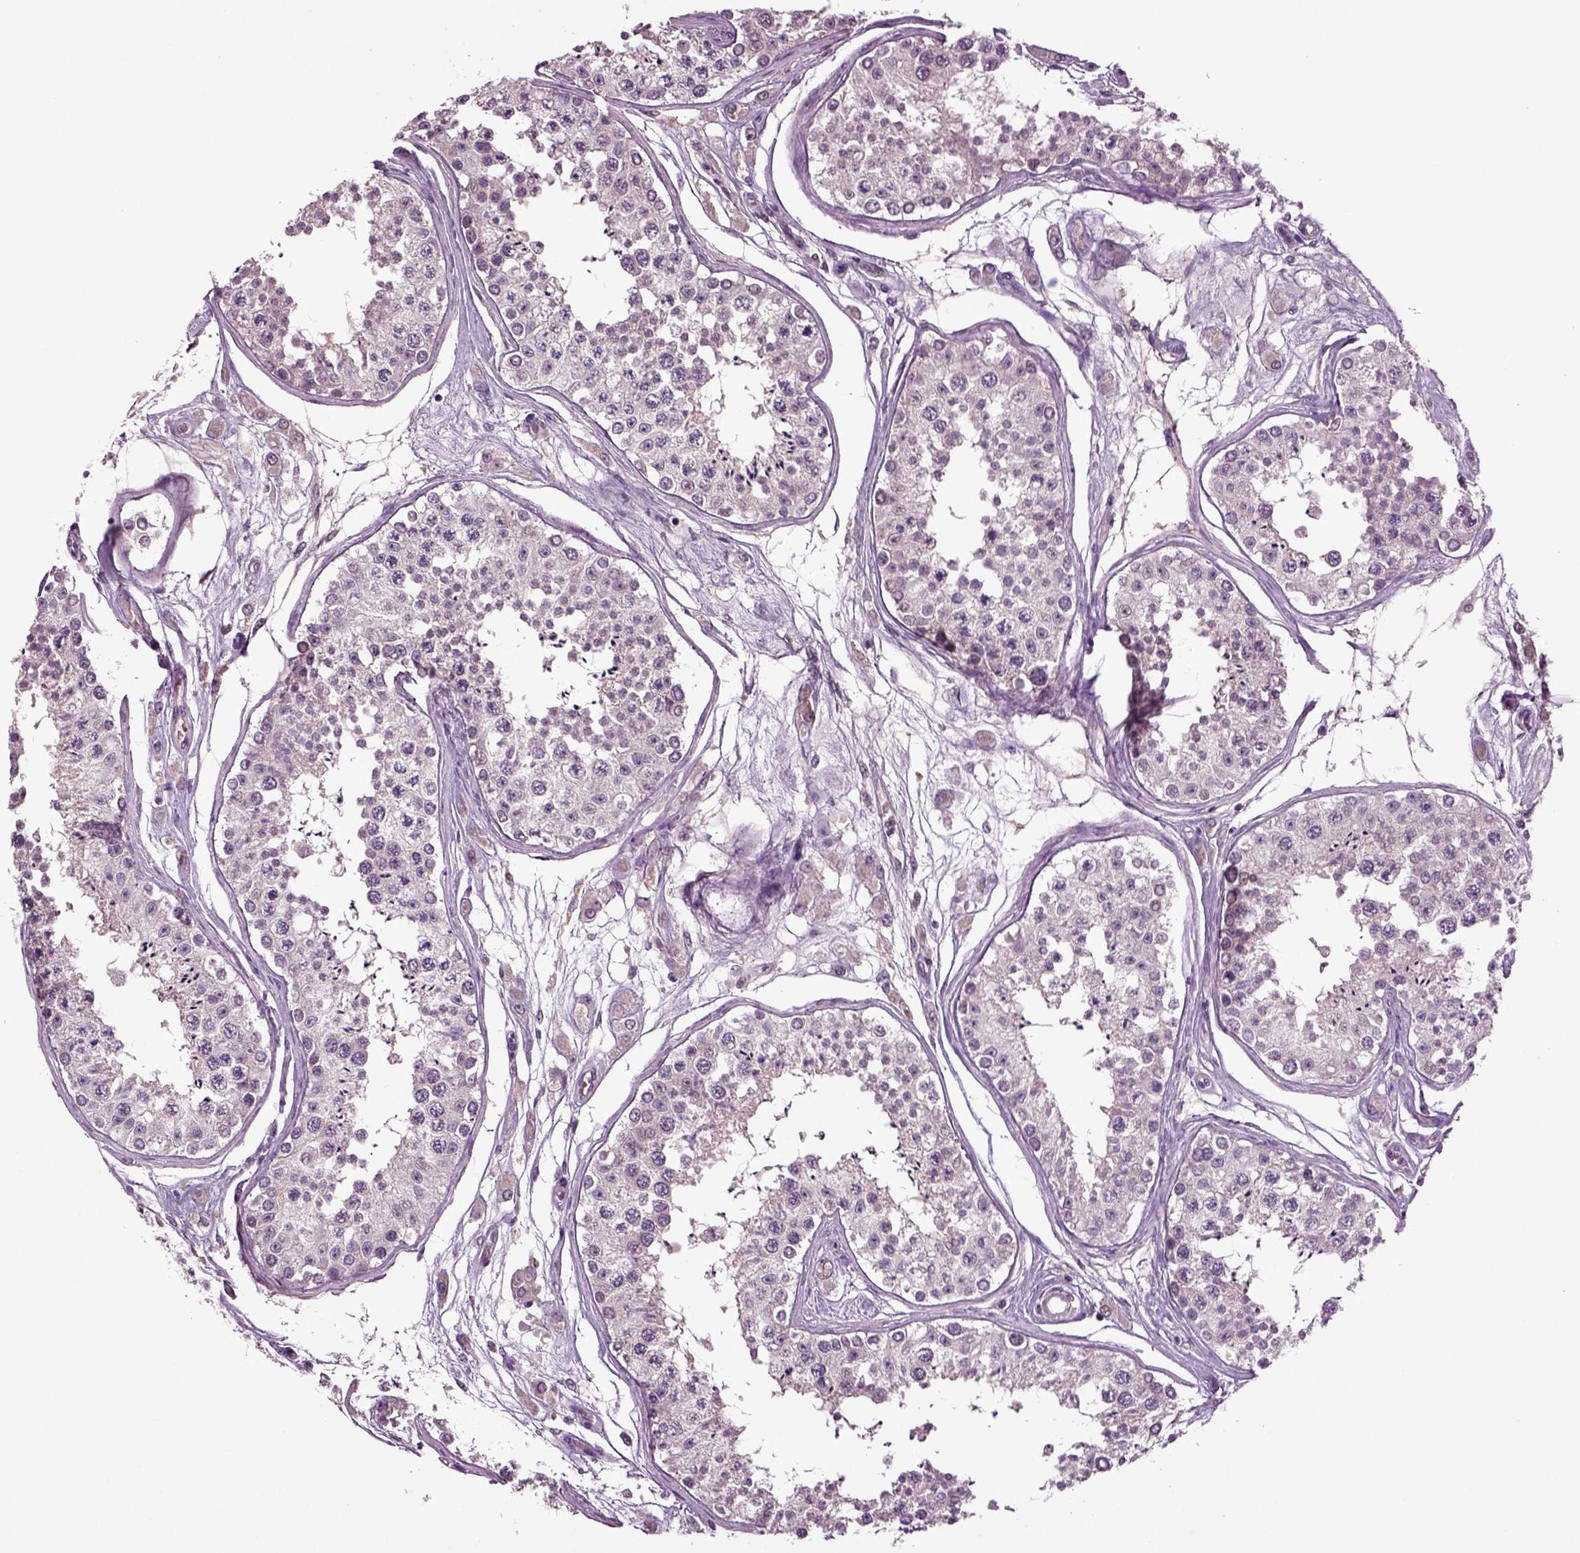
{"staining": {"intensity": "negative", "quantity": "none", "location": "none"}, "tissue": "testis", "cell_type": "Cells in seminiferous ducts", "image_type": "normal", "snomed": [{"axis": "morphology", "description": "Normal tissue, NOS"}, {"axis": "topography", "description": "Testis"}], "caption": "High power microscopy photomicrograph of an immunohistochemistry photomicrograph of benign testis, revealing no significant staining in cells in seminiferous ducts.", "gene": "SLC17A6", "patient": {"sex": "male", "age": 25}}